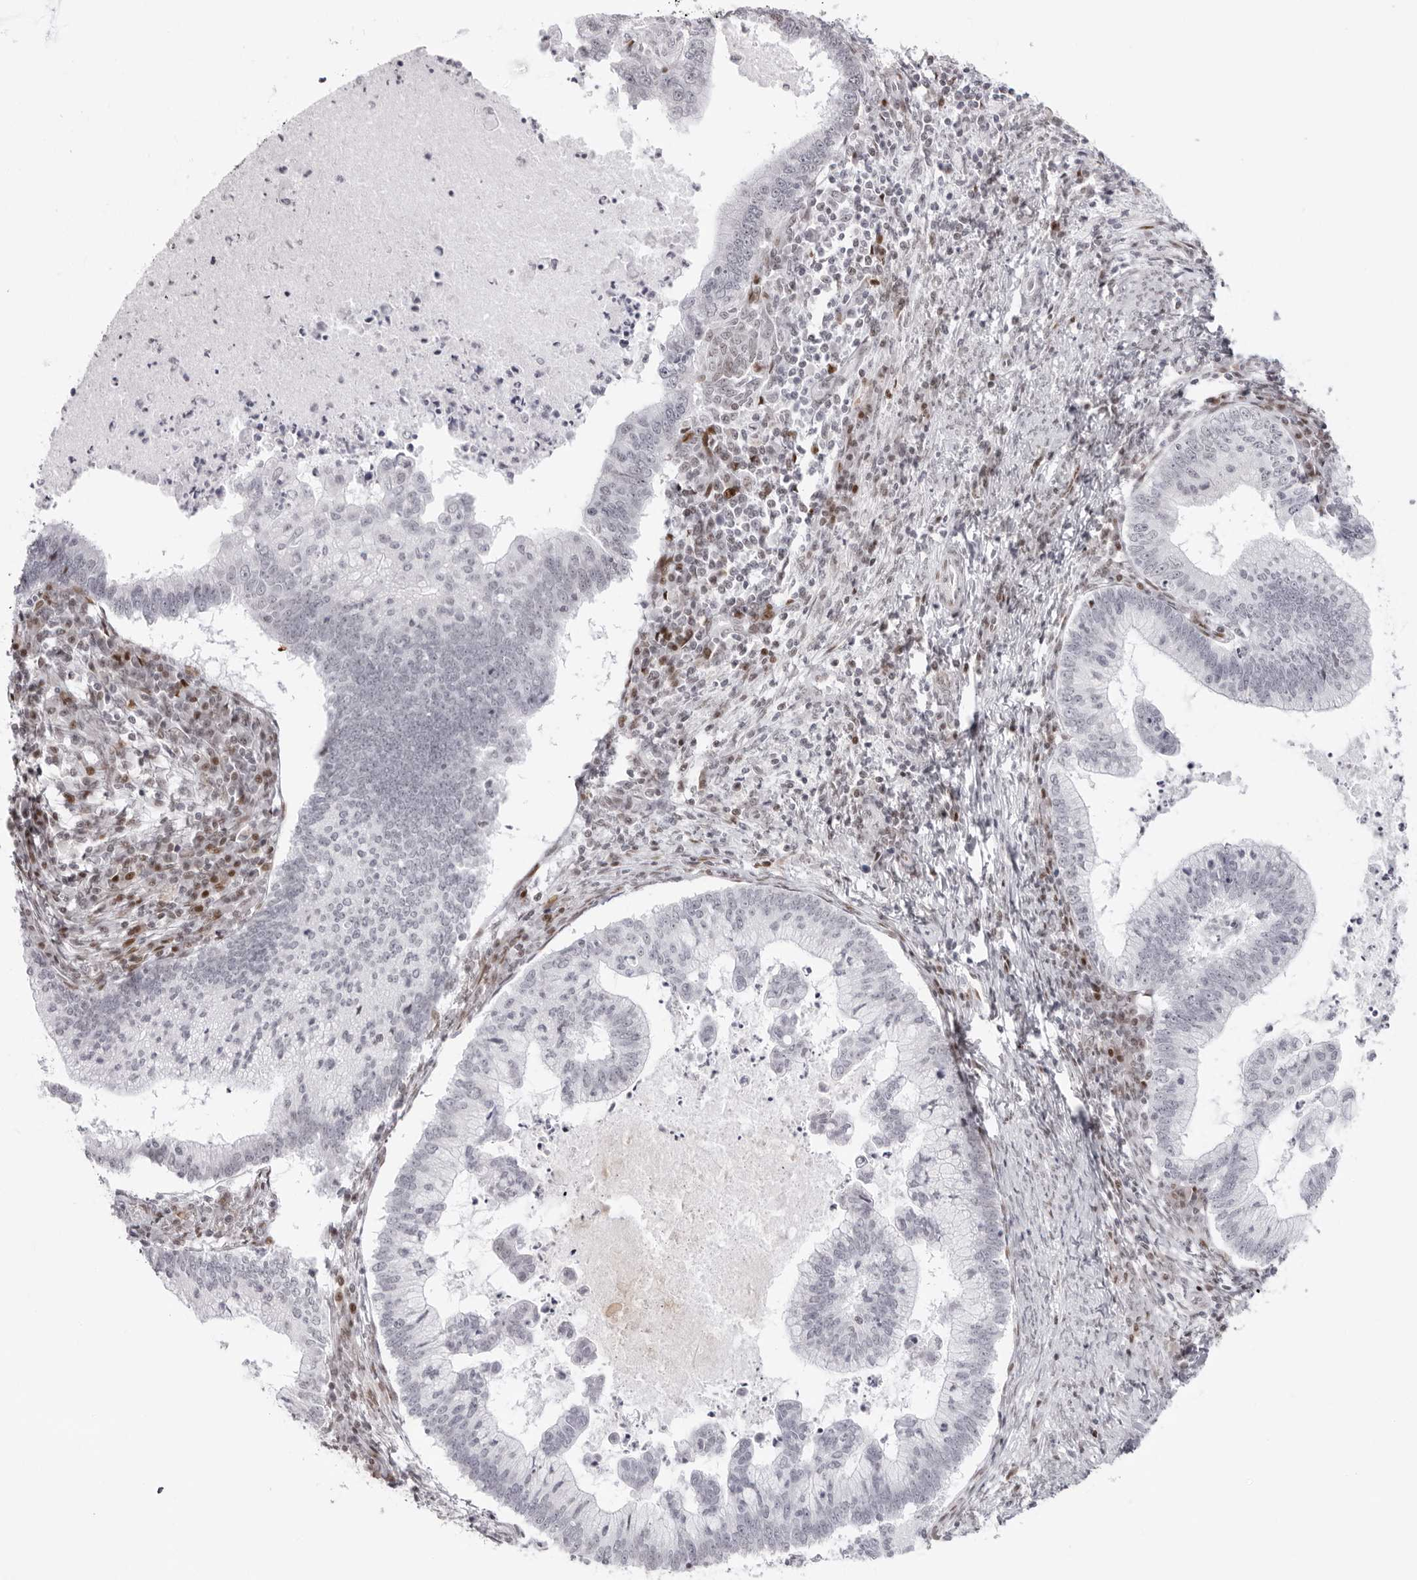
{"staining": {"intensity": "negative", "quantity": "none", "location": "none"}, "tissue": "cervical cancer", "cell_type": "Tumor cells", "image_type": "cancer", "snomed": [{"axis": "morphology", "description": "Adenocarcinoma, NOS"}, {"axis": "topography", "description": "Cervix"}], "caption": "An immunohistochemistry histopathology image of cervical cancer is shown. There is no staining in tumor cells of cervical cancer.", "gene": "NTPCR", "patient": {"sex": "female", "age": 36}}